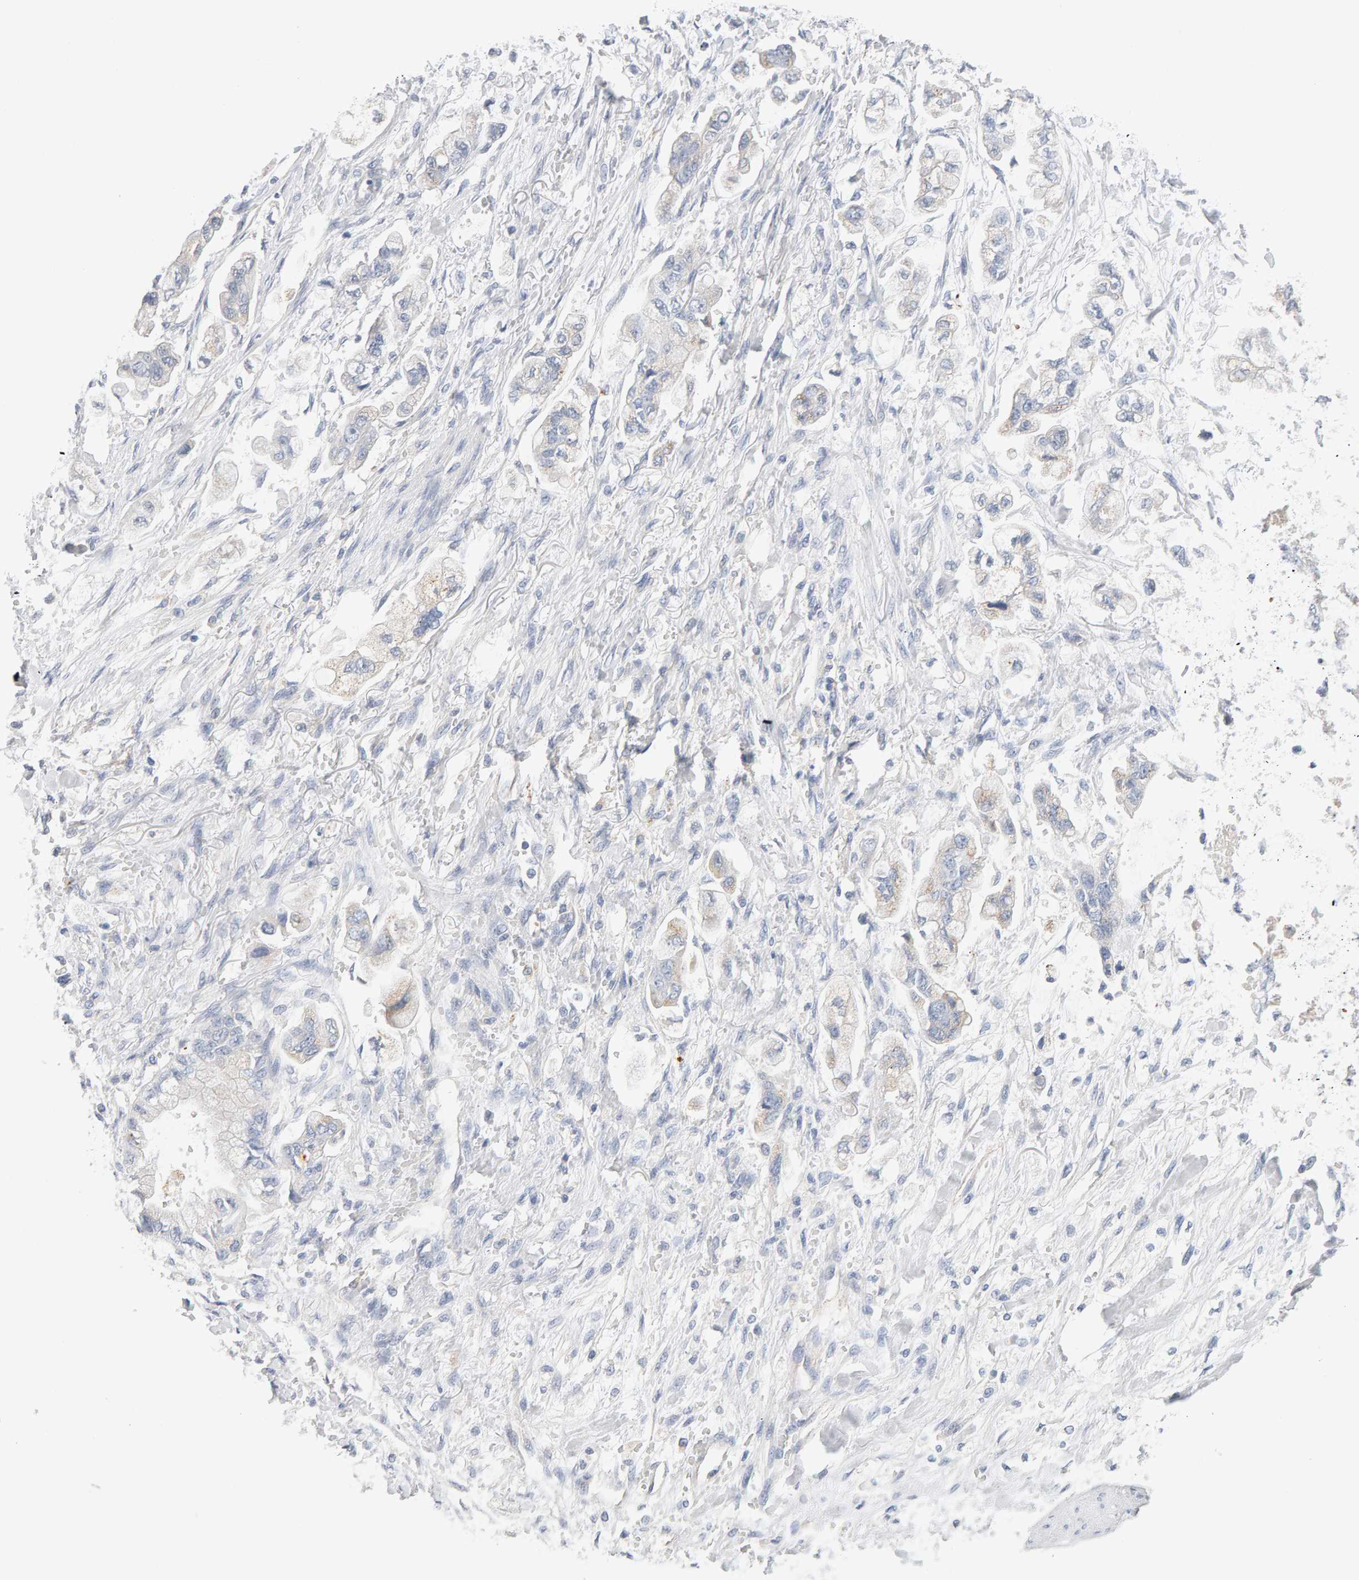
{"staining": {"intensity": "negative", "quantity": "none", "location": "none"}, "tissue": "stomach cancer", "cell_type": "Tumor cells", "image_type": "cancer", "snomed": [{"axis": "morphology", "description": "Normal tissue, NOS"}, {"axis": "morphology", "description": "Adenocarcinoma, NOS"}, {"axis": "topography", "description": "Stomach"}], "caption": "Micrograph shows no protein expression in tumor cells of stomach adenocarcinoma tissue. The staining was performed using DAB to visualize the protein expression in brown, while the nuclei were stained in blue with hematoxylin (Magnification: 20x).", "gene": "METRNL", "patient": {"sex": "male", "age": 62}}